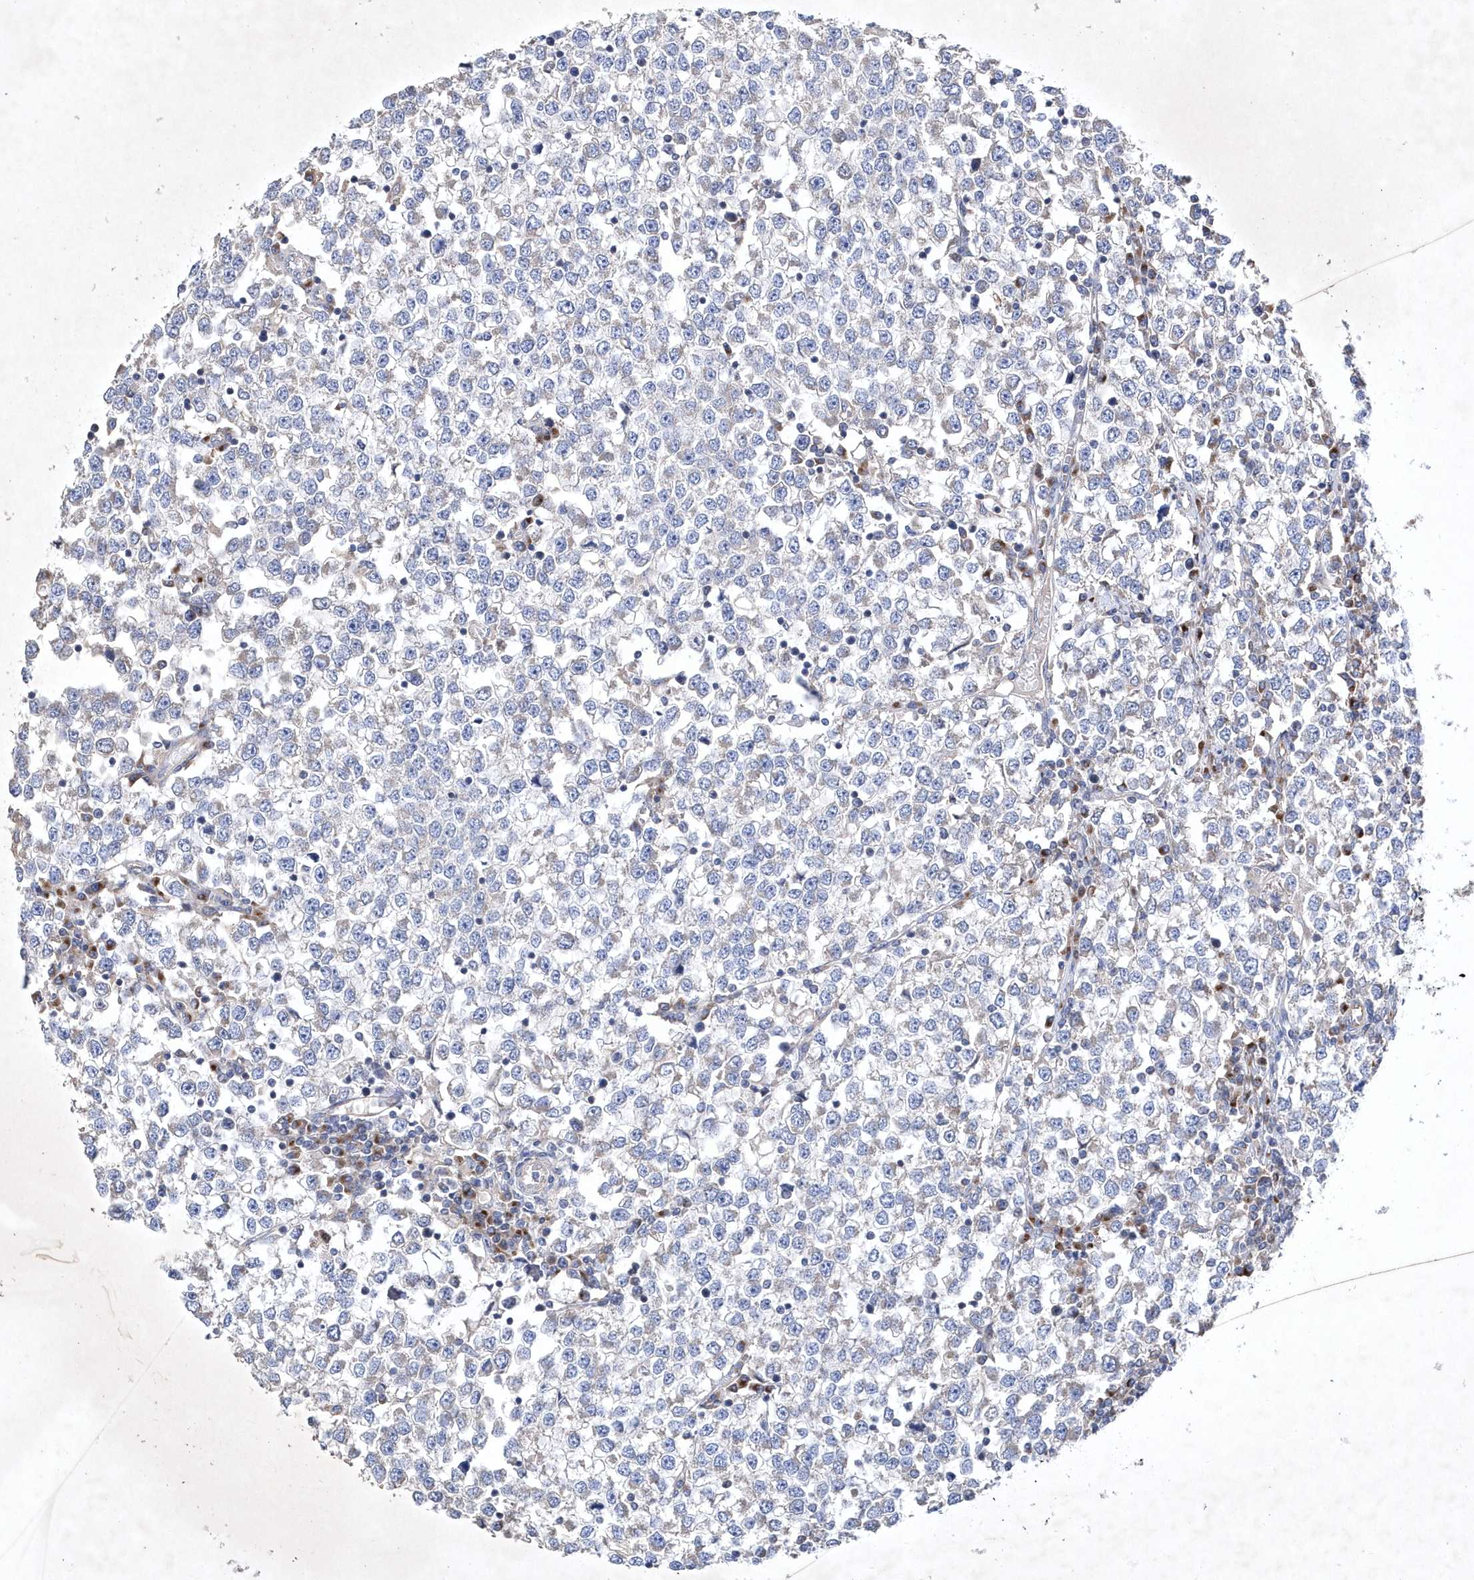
{"staining": {"intensity": "negative", "quantity": "none", "location": "none"}, "tissue": "testis cancer", "cell_type": "Tumor cells", "image_type": "cancer", "snomed": [{"axis": "morphology", "description": "Seminoma, NOS"}, {"axis": "topography", "description": "Testis"}], "caption": "Immunohistochemical staining of testis cancer shows no significant positivity in tumor cells.", "gene": "METTL8", "patient": {"sex": "male", "age": 65}}